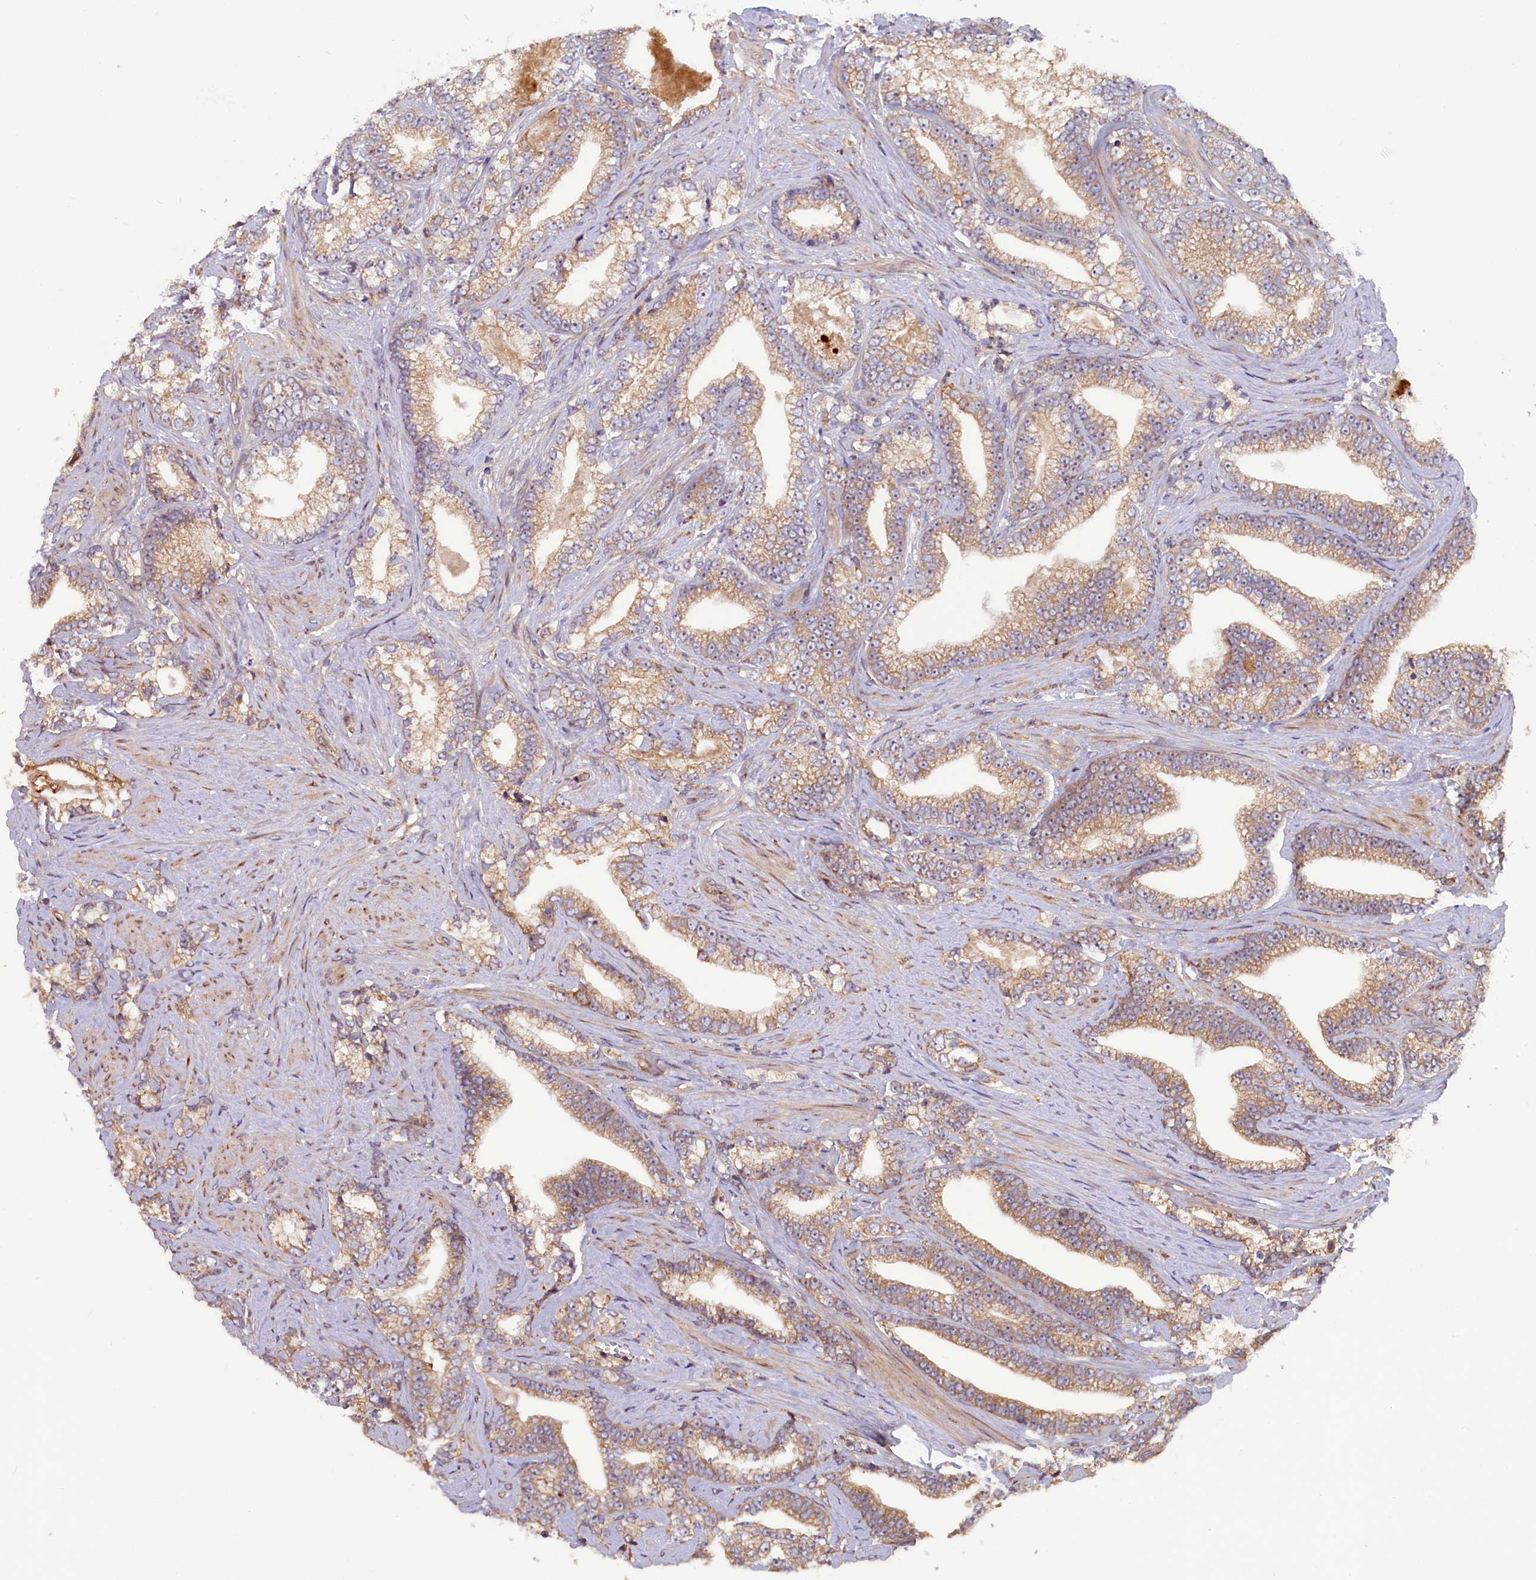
{"staining": {"intensity": "moderate", "quantity": ">75%", "location": "cytoplasmic/membranous"}, "tissue": "prostate cancer", "cell_type": "Tumor cells", "image_type": "cancer", "snomed": [{"axis": "morphology", "description": "Adenocarcinoma, High grade"}, {"axis": "topography", "description": "Prostate and seminal vesicle, NOS"}], "caption": "Immunohistochemical staining of prostate adenocarcinoma (high-grade) displays moderate cytoplasmic/membranous protein staining in approximately >75% of tumor cells.", "gene": "CCDC9B", "patient": {"sex": "male", "age": 67}}